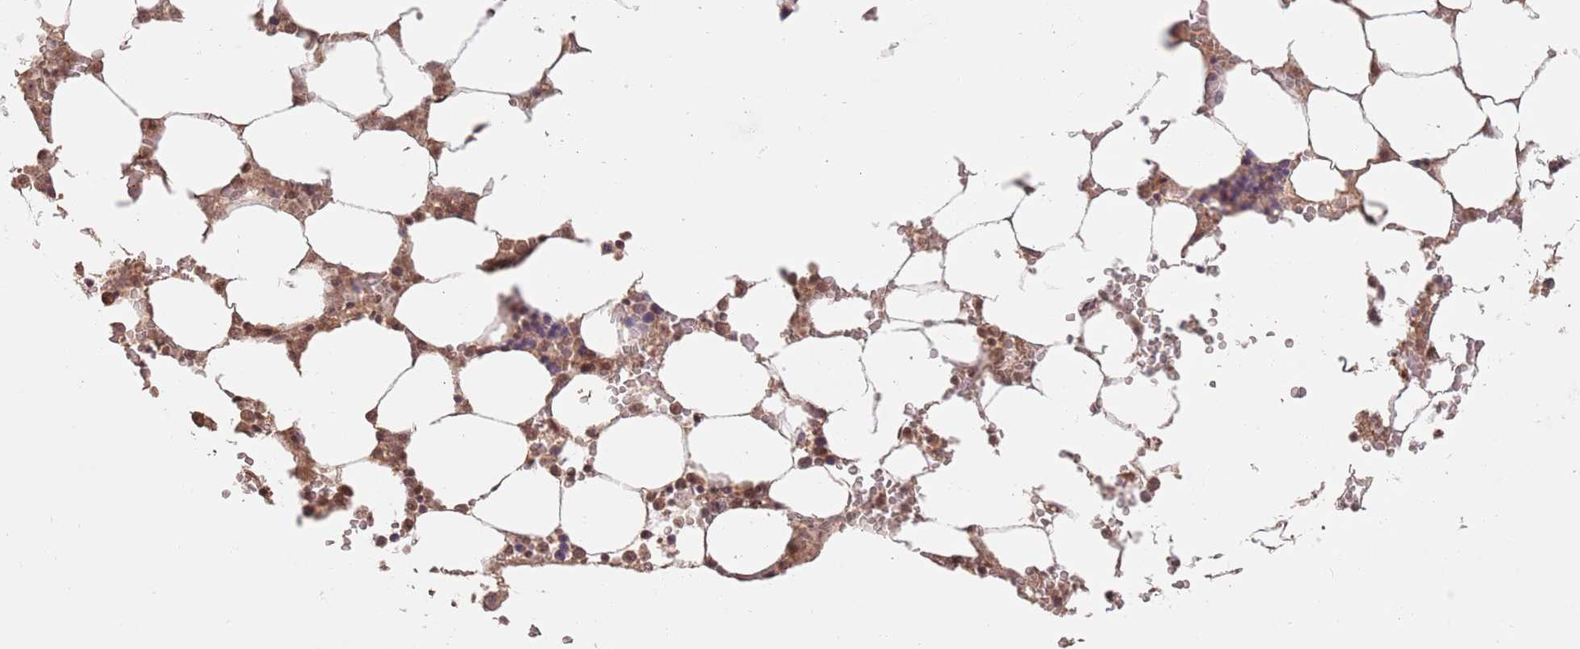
{"staining": {"intensity": "moderate", "quantity": "25%-75%", "location": "cytoplasmic/membranous,nuclear"}, "tissue": "bone marrow", "cell_type": "Hematopoietic cells", "image_type": "normal", "snomed": [{"axis": "morphology", "description": "Normal tissue, NOS"}, {"axis": "topography", "description": "Bone marrow"}], "caption": "Hematopoietic cells show medium levels of moderate cytoplasmic/membranous,nuclear positivity in about 25%-75% of cells in normal human bone marrow.", "gene": "RFXANK", "patient": {"sex": "male", "age": 64}}